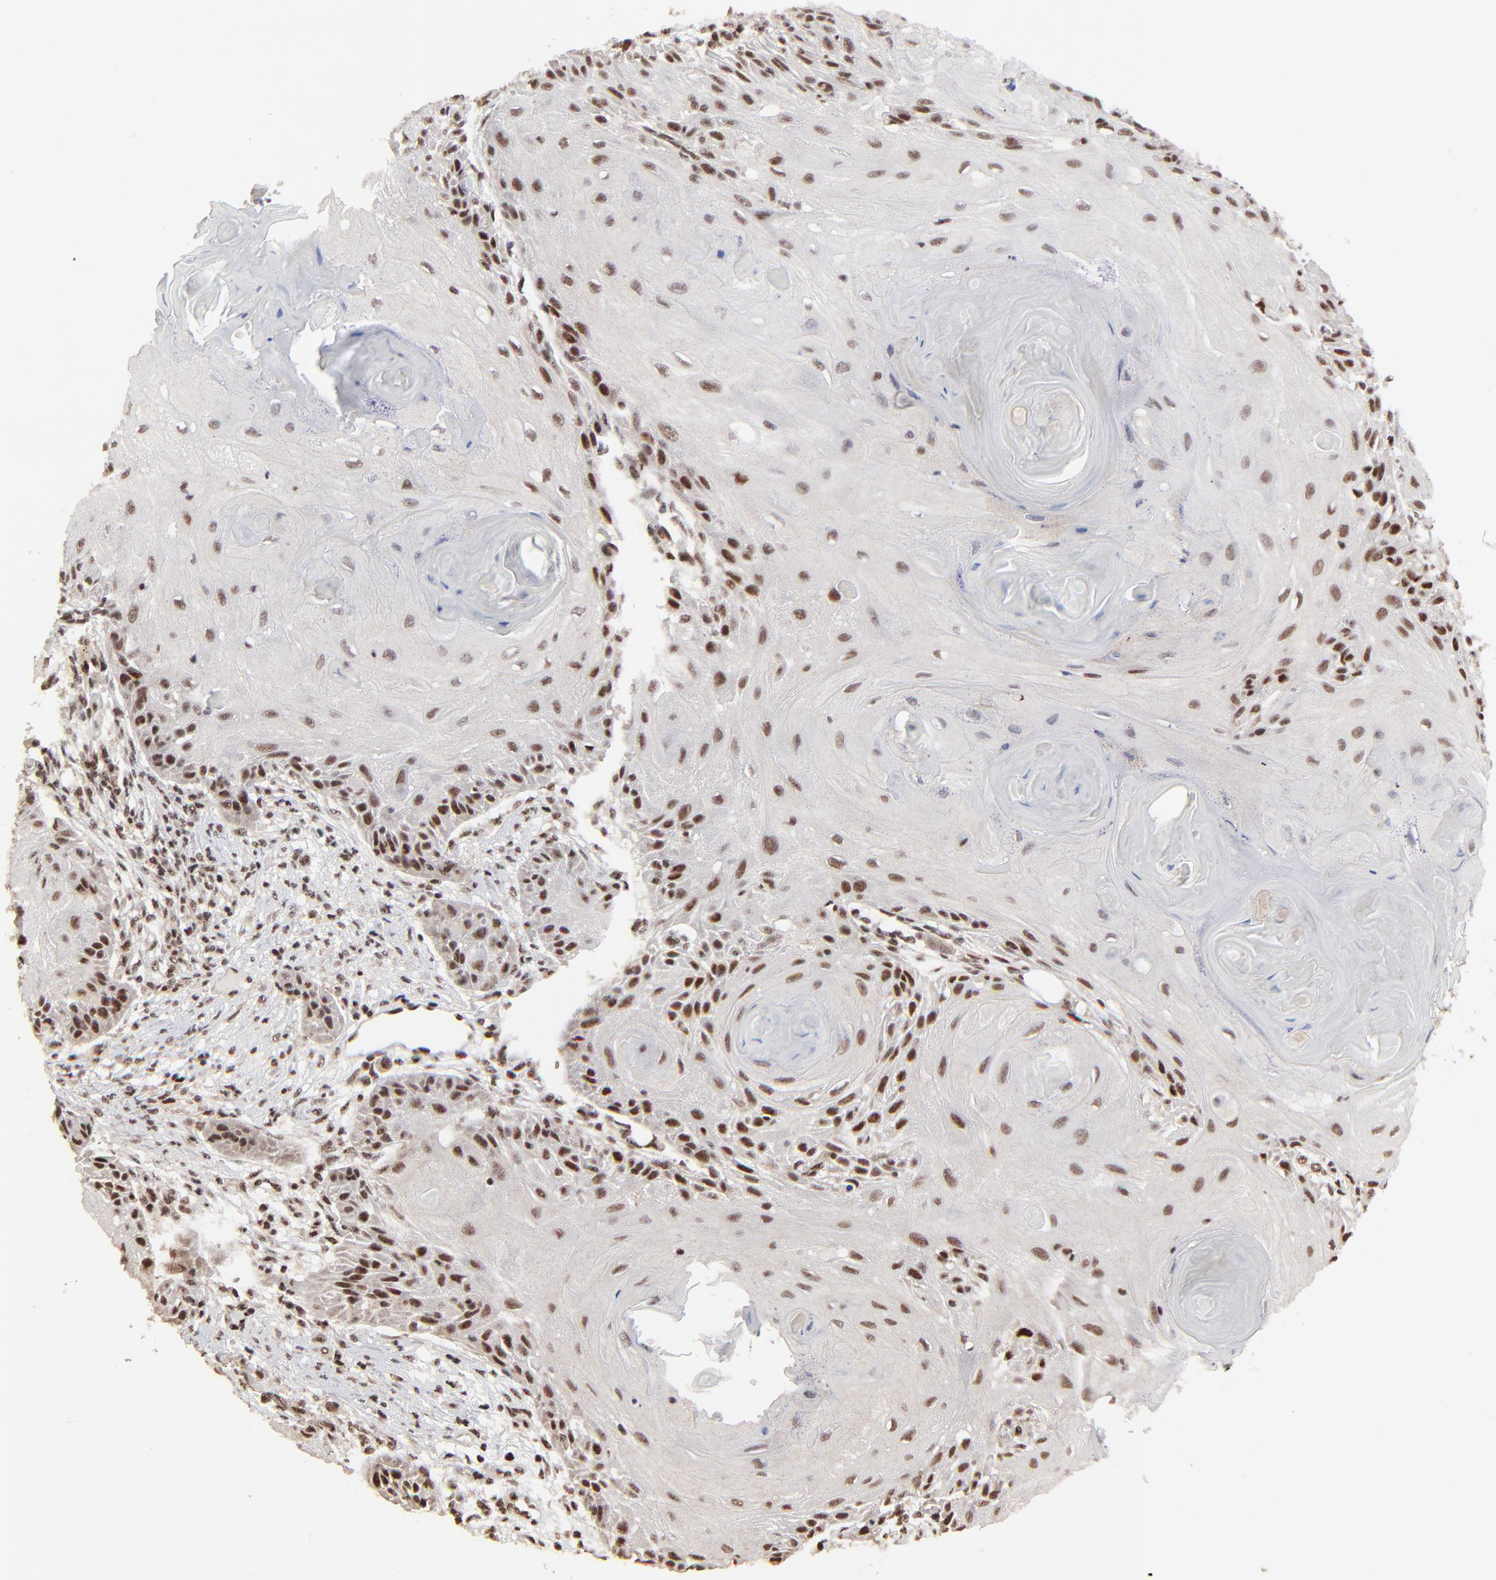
{"staining": {"intensity": "strong", "quantity": ">75%", "location": "nuclear"}, "tissue": "skin cancer", "cell_type": "Tumor cells", "image_type": "cancer", "snomed": [{"axis": "morphology", "description": "Squamous cell carcinoma, NOS"}, {"axis": "topography", "description": "Skin"}], "caption": "Strong nuclear protein expression is seen in approximately >75% of tumor cells in skin cancer (squamous cell carcinoma). The protein of interest is stained brown, and the nuclei are stained in blue (DAB IHC with brightfield microscopy, high magnification).", "gene": "RBM22", "patient": {"sex": "female", "age": 88}}